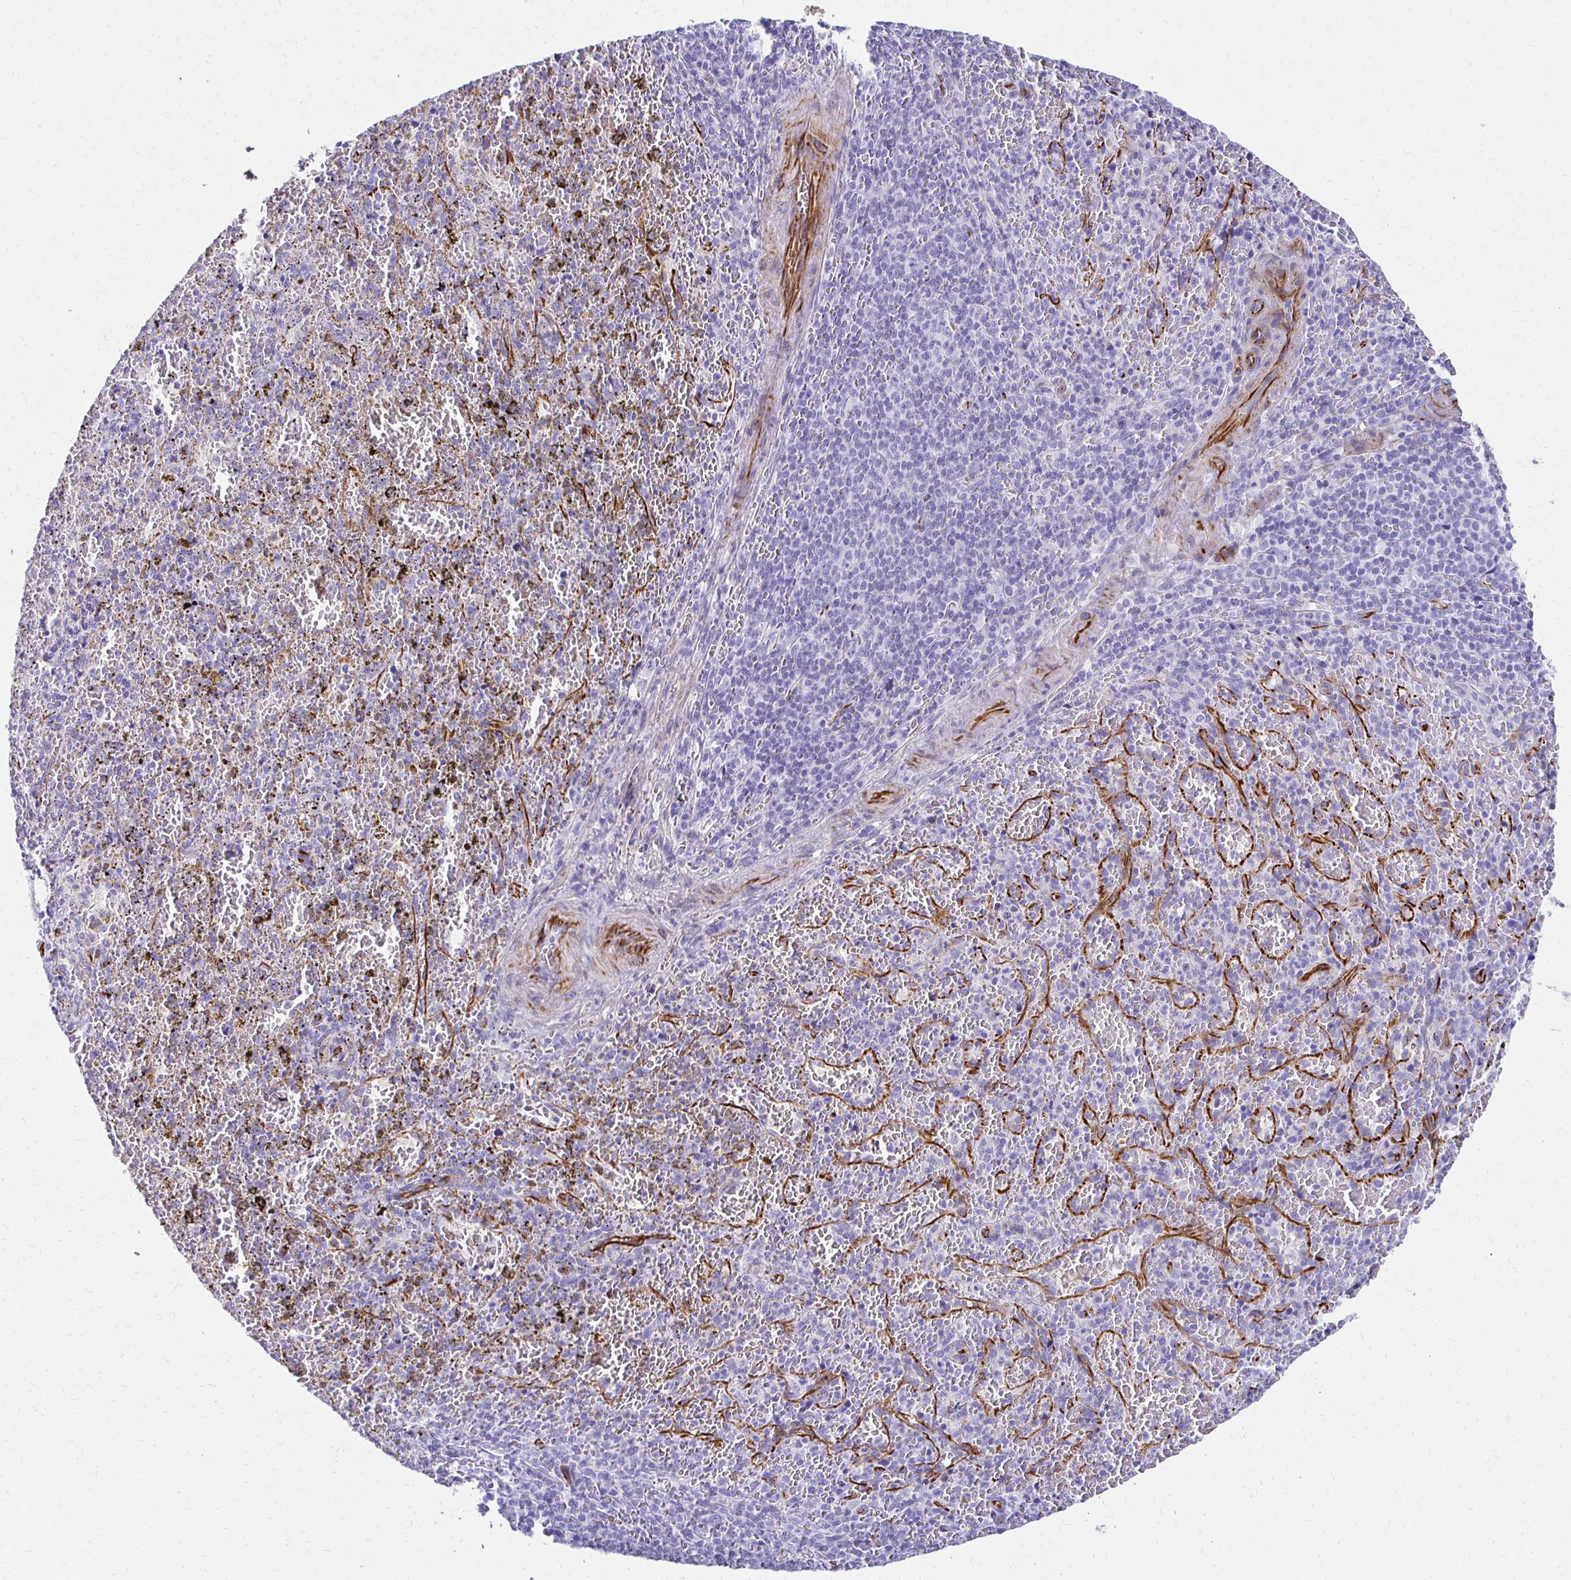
{"staining": {"intensity": "negative", "quantity": "none", "location": "none"}, "tissue": "spleen", "cell_type": "Cells in red pulp", "image_type": "normal", "snomed": [{"axis": "morphology", "description": "Normal tissue, NOS"}, {"axis": "topography", "description": "Spleen"}], "caption": "Immunohistochemistry (IHC) of unremarkable spleen reveals no expression in cells in red pulp. (DAB immunohistochemistry with hematoxylin counter stain).", "gene": "TMEM54", "patient": {"sex": "female", "age": 50}}